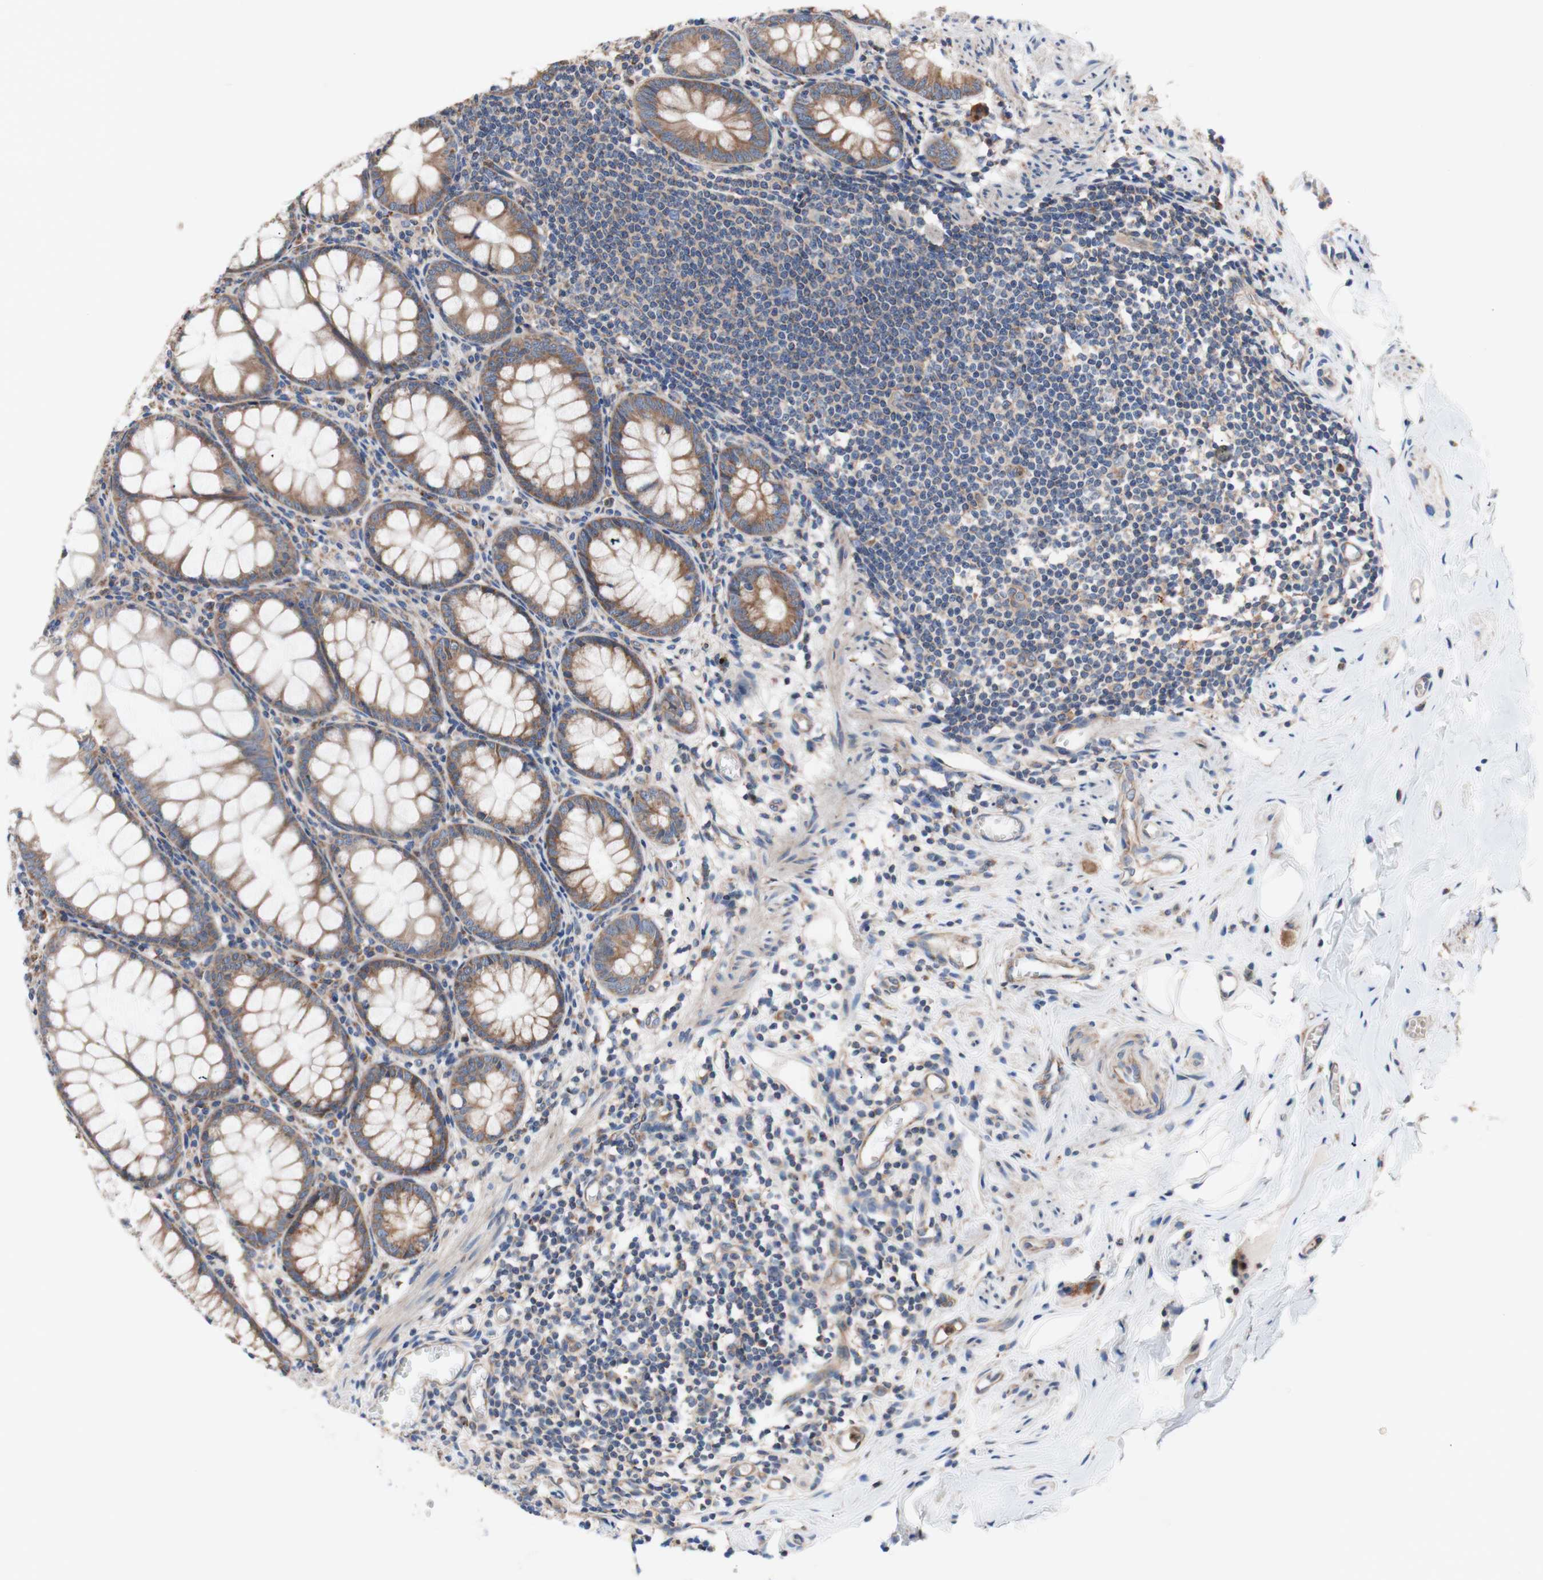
{"staining": {"intensity": "moderate", "quantity": ">75%", "location": "cytoplasmic/membranous"}, "tissue": "appendix", "cell_type": "Glandular cells", "image_type": "normal", "snomed": [{"axis": "morphology", "description": "Normal tissue, NOS"}, {"axis": "topography", "description": "Appendix"}], "caption": "An IHC micrograph of normal tissue is shown. Protein staining in brown shows moderate cytoplasmic/membranous positivity in appendix within glandular cells.", "gene": "FMR1", "patient": {"sex": "female", "age": 77}}